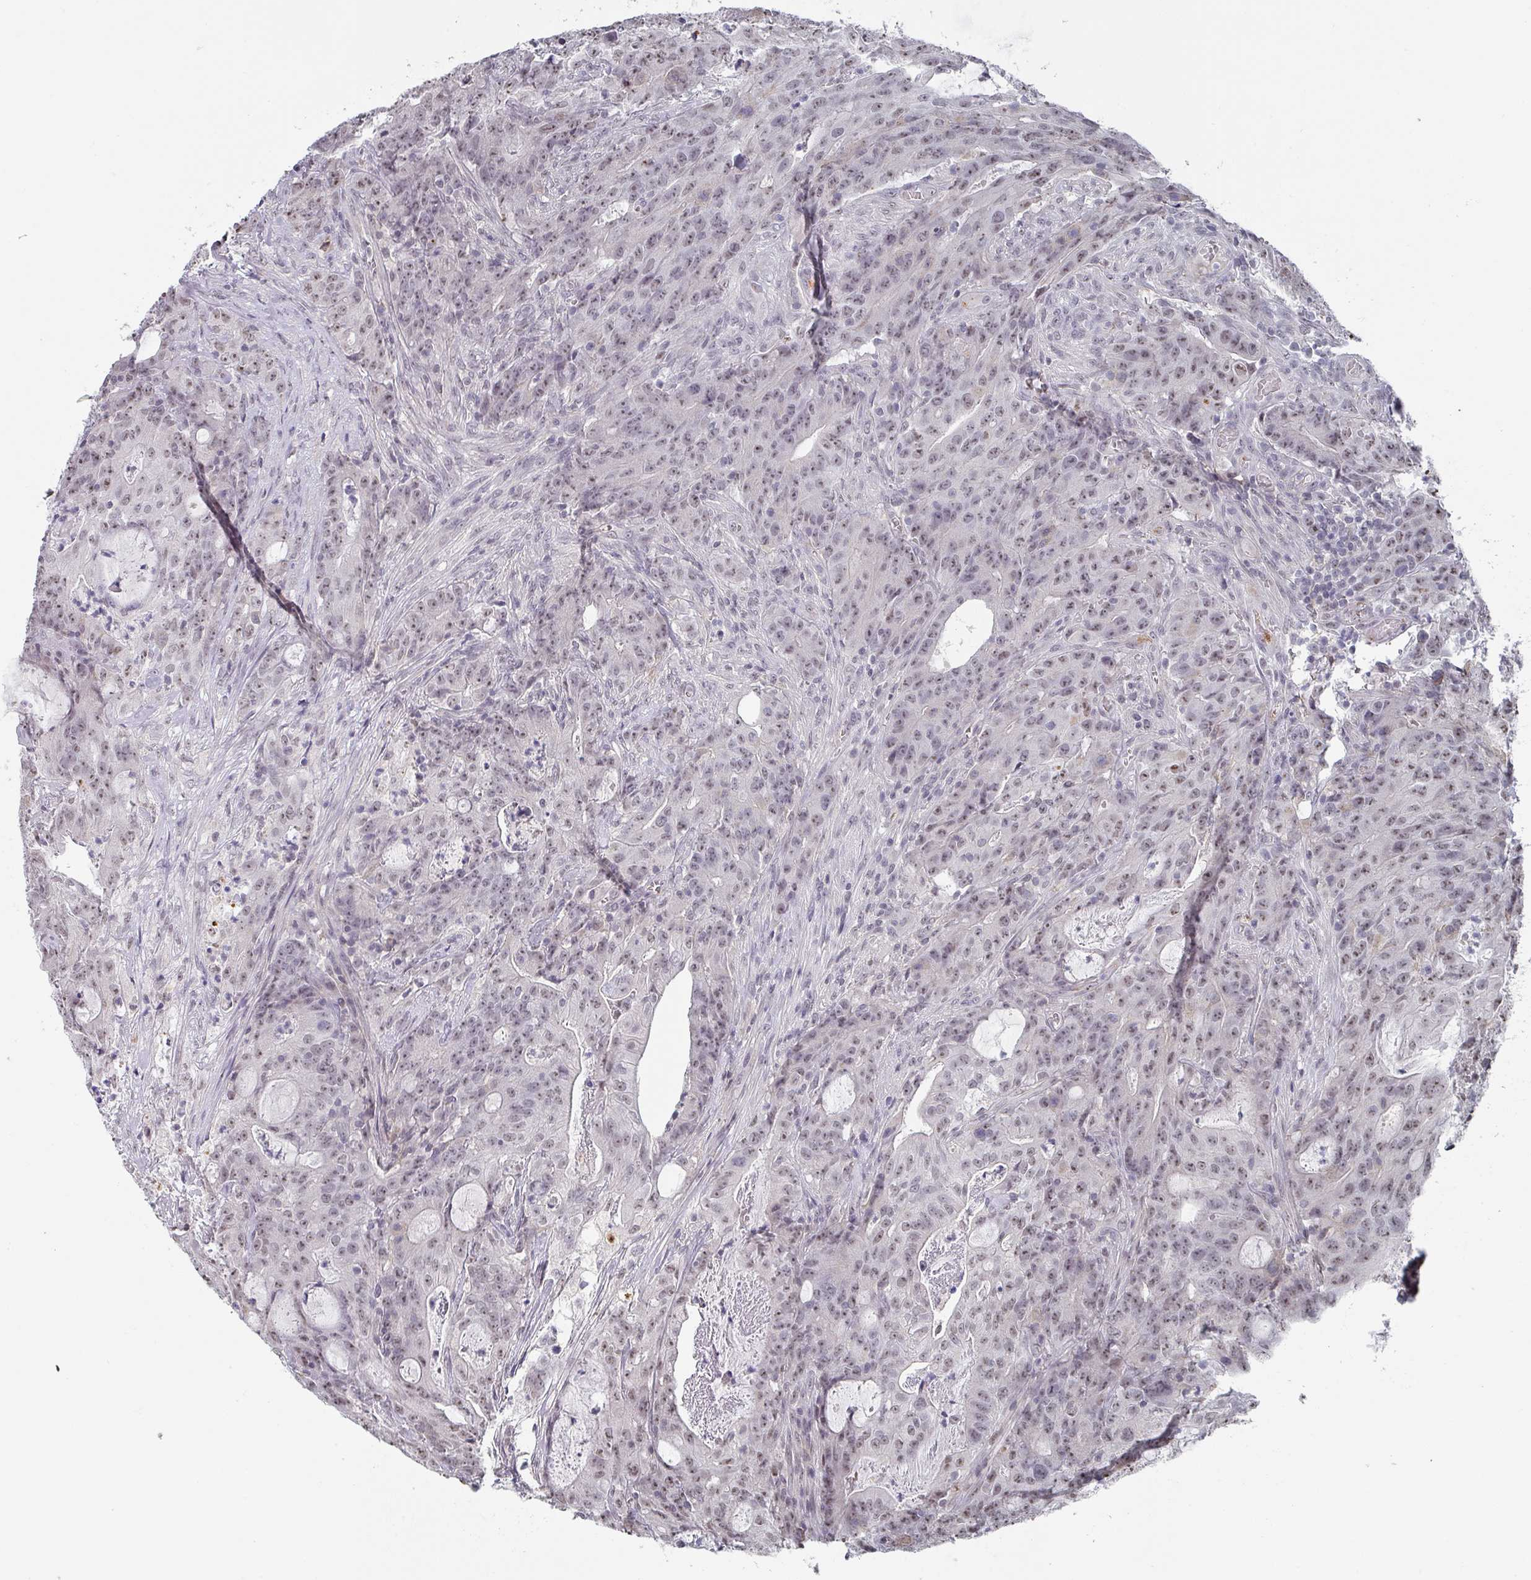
{"staining": {"intensity": "weak", "quantity": ">75%", "location": "nuclear"}, "tissue": "colorectal cancer", "cell_type": "Tumor cells", "image_type": "cancer", "snomed": [{"axis": "morphology", "description": "Adenocarcinoma, NOS"}, {"axis": "topography", "description": "Colon"}], "caption": "The photomicrograph demonstrates immunohistochemical staining of adenocarcinoma (colorectal). There is weak nuclear staining is appreciated in about >75% of tumor cells.", "gene": "ZNF654", "patient": {"sex": "male", "age": 83}}